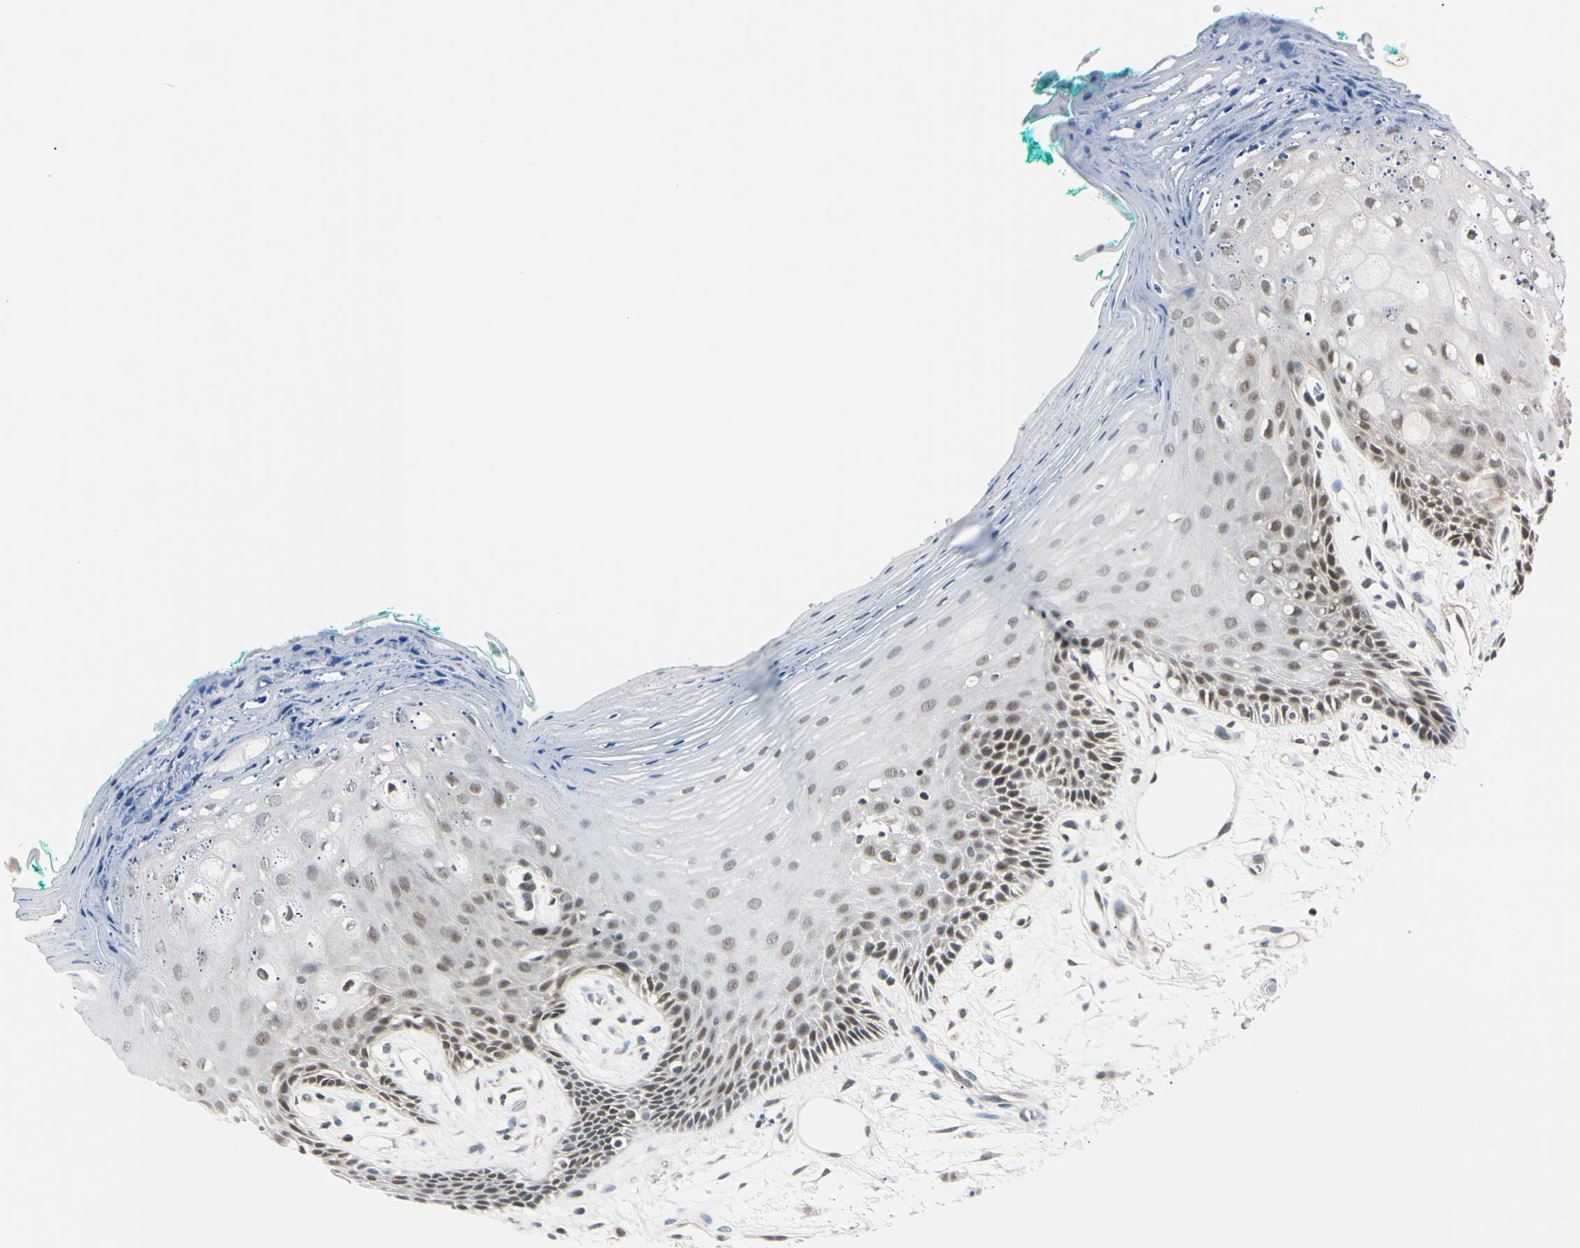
{"staining": {"intensity": "moderate", "quantity": "25%-75%", "location": "nuclear"}, "tissue": "oral mucosa", "cell_type": "Squamous epithelial cells", "image_type": "normal", "snomed": [{"axis": "morphology", "description": "Normal tissue, NOS"}, {"axis": "topography", "description": "Skeletal muscle"}, {"axis": "topography", "description": "Oral tissue"}, {"axis": "topography", "description": "Peripheral nerve tissue"}], "caption": "This image displays normal oral mucosa stained with IHC to label a protein in brown. The nuclear of squamous epithelial cells show moderate positivity for the protein. Nuclei are counter-stained blue.", "gene": "C1orf174", "patient": {"sex": "female", "age": 84}}